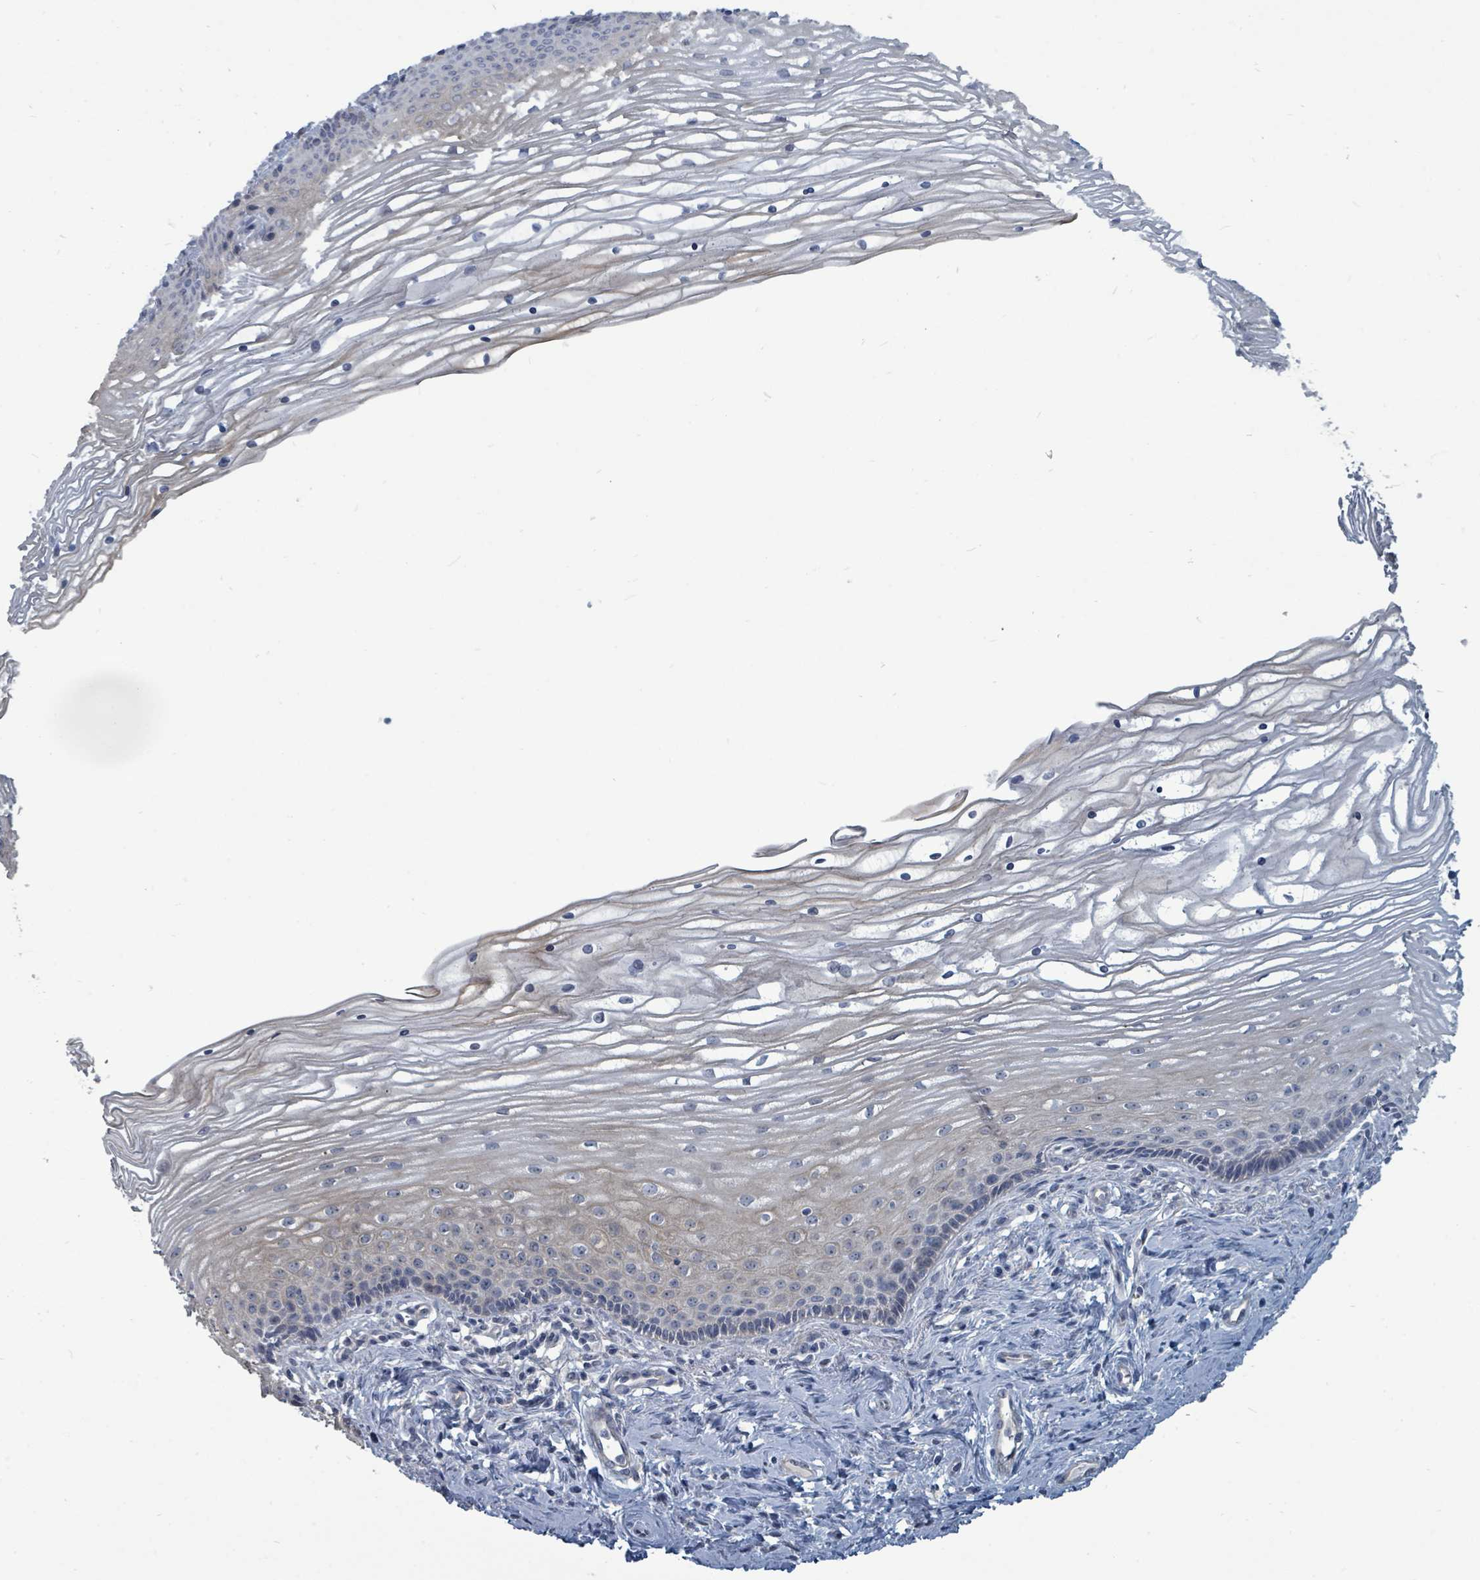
{"staining": {"intensity": "negative", "quantity": "none", "location": "none"}, "tissue": "cervix", "cell_type": "Glandular cells", "image_type": "normal", "snomed": [{"axis": "morphology", "description": "Normal tissue, NOS"}, {"axis": "topography", "description": "Cervix"}], "caption": "A high-resolution histopathology image shows IHC staining of benign cervix, which reveals no significant positivity in glandular cells.", "gene": "TRDMT1", "patient": {"sex": "female", "age": 47}}